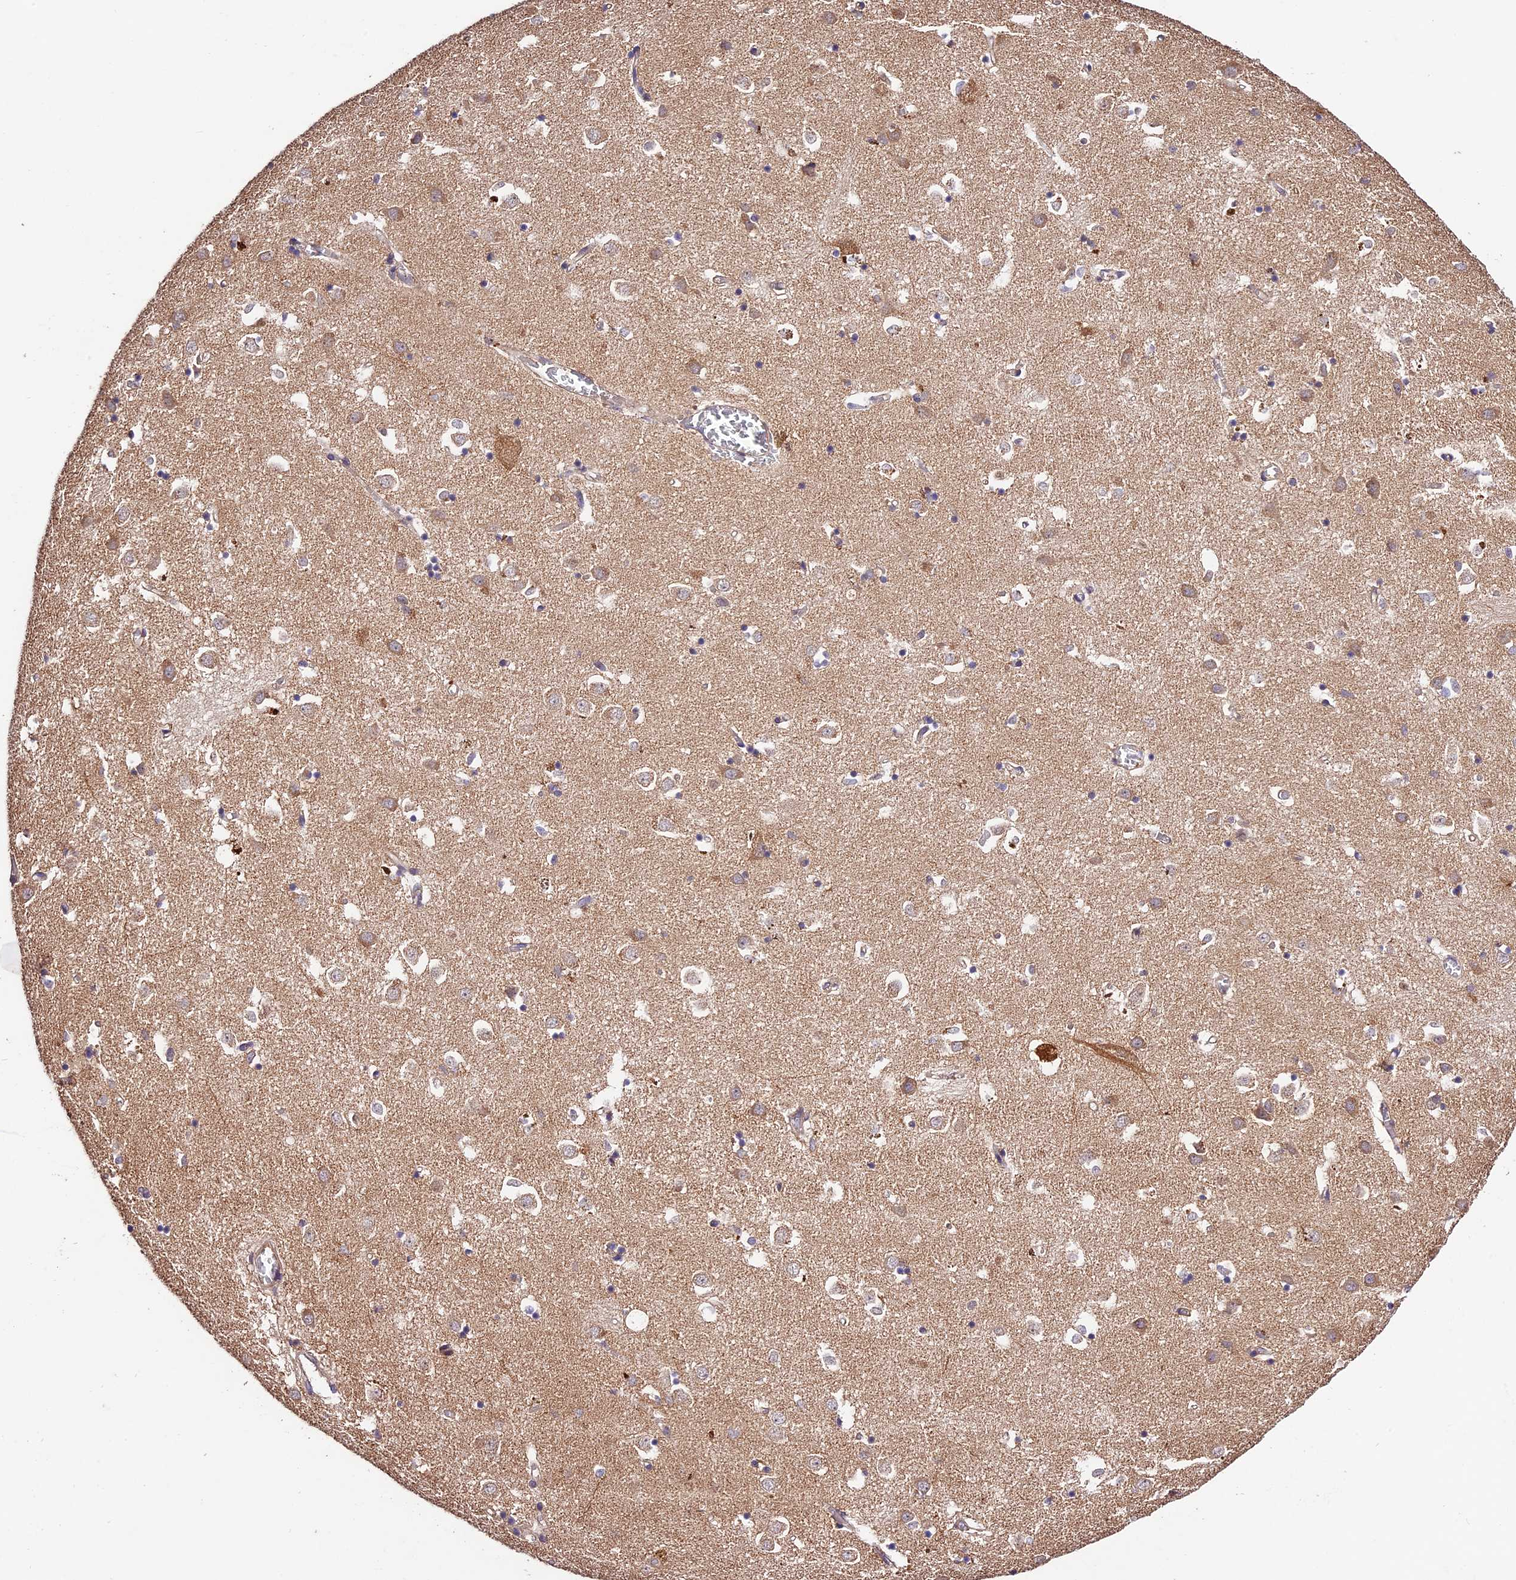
{"staining": {"intensity": "weak", "quantity": "25%-75%", "location": "cytoplasmic/membranous"}, "tissue": "caudate", "cell_type": "Glial cells", "image_type": "normal", "snomed": [{"axis": "morphology", "description": "Normal tissue, NOS"}, {"axis": "topography", "description": "Lateral ventricle wall"}], "caption": "DAB immunohistochemical staining of unremarkable human caudate exhibits weak cytoplasmic/membranous protein positivity in approximately 25%-75% of glial cells.", "gene": "CES3", "patient": {"sex": "male", "age": 70}}